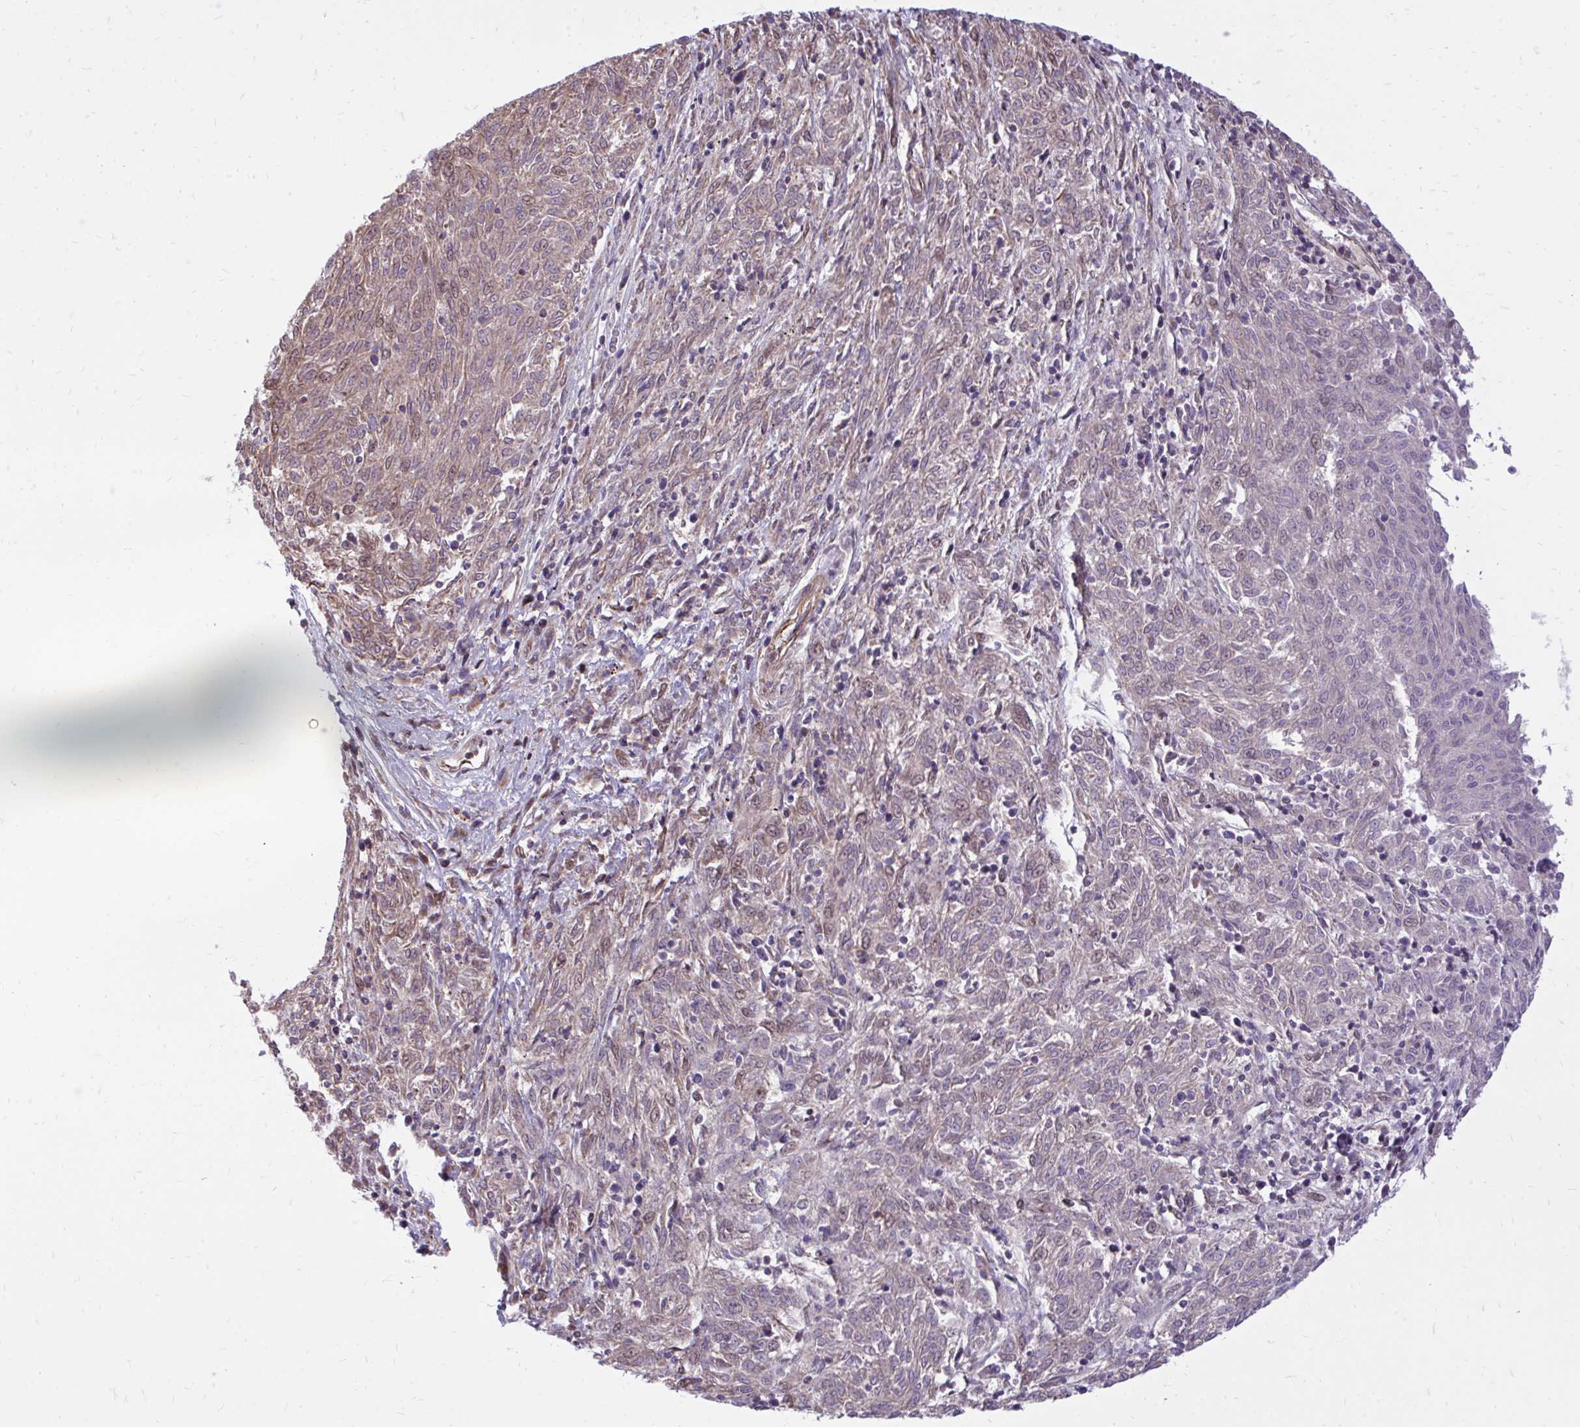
{"staining": {"intensity": "weak", "quantity": "25%-75%", "location": "cytoplasmic/membranous,nuclear"}, "tissue": "melanoma", "cell_type": "Tumor cells", "image_type": "cancer", "snomed": [{"axis": "morphology", "description": "Malignant melanoma, NOS"}, {"axis": "topography", "description": "Skin"}], "caption": "Immunohistochemical staining of malignant melanoma demonstrates weak cytoplasmic/membranous and nuclear protein positivity in about 25%-75% of tumor cells.", "gene": "ATP13A2", "patient": {"sex": "female", "age": 72}}